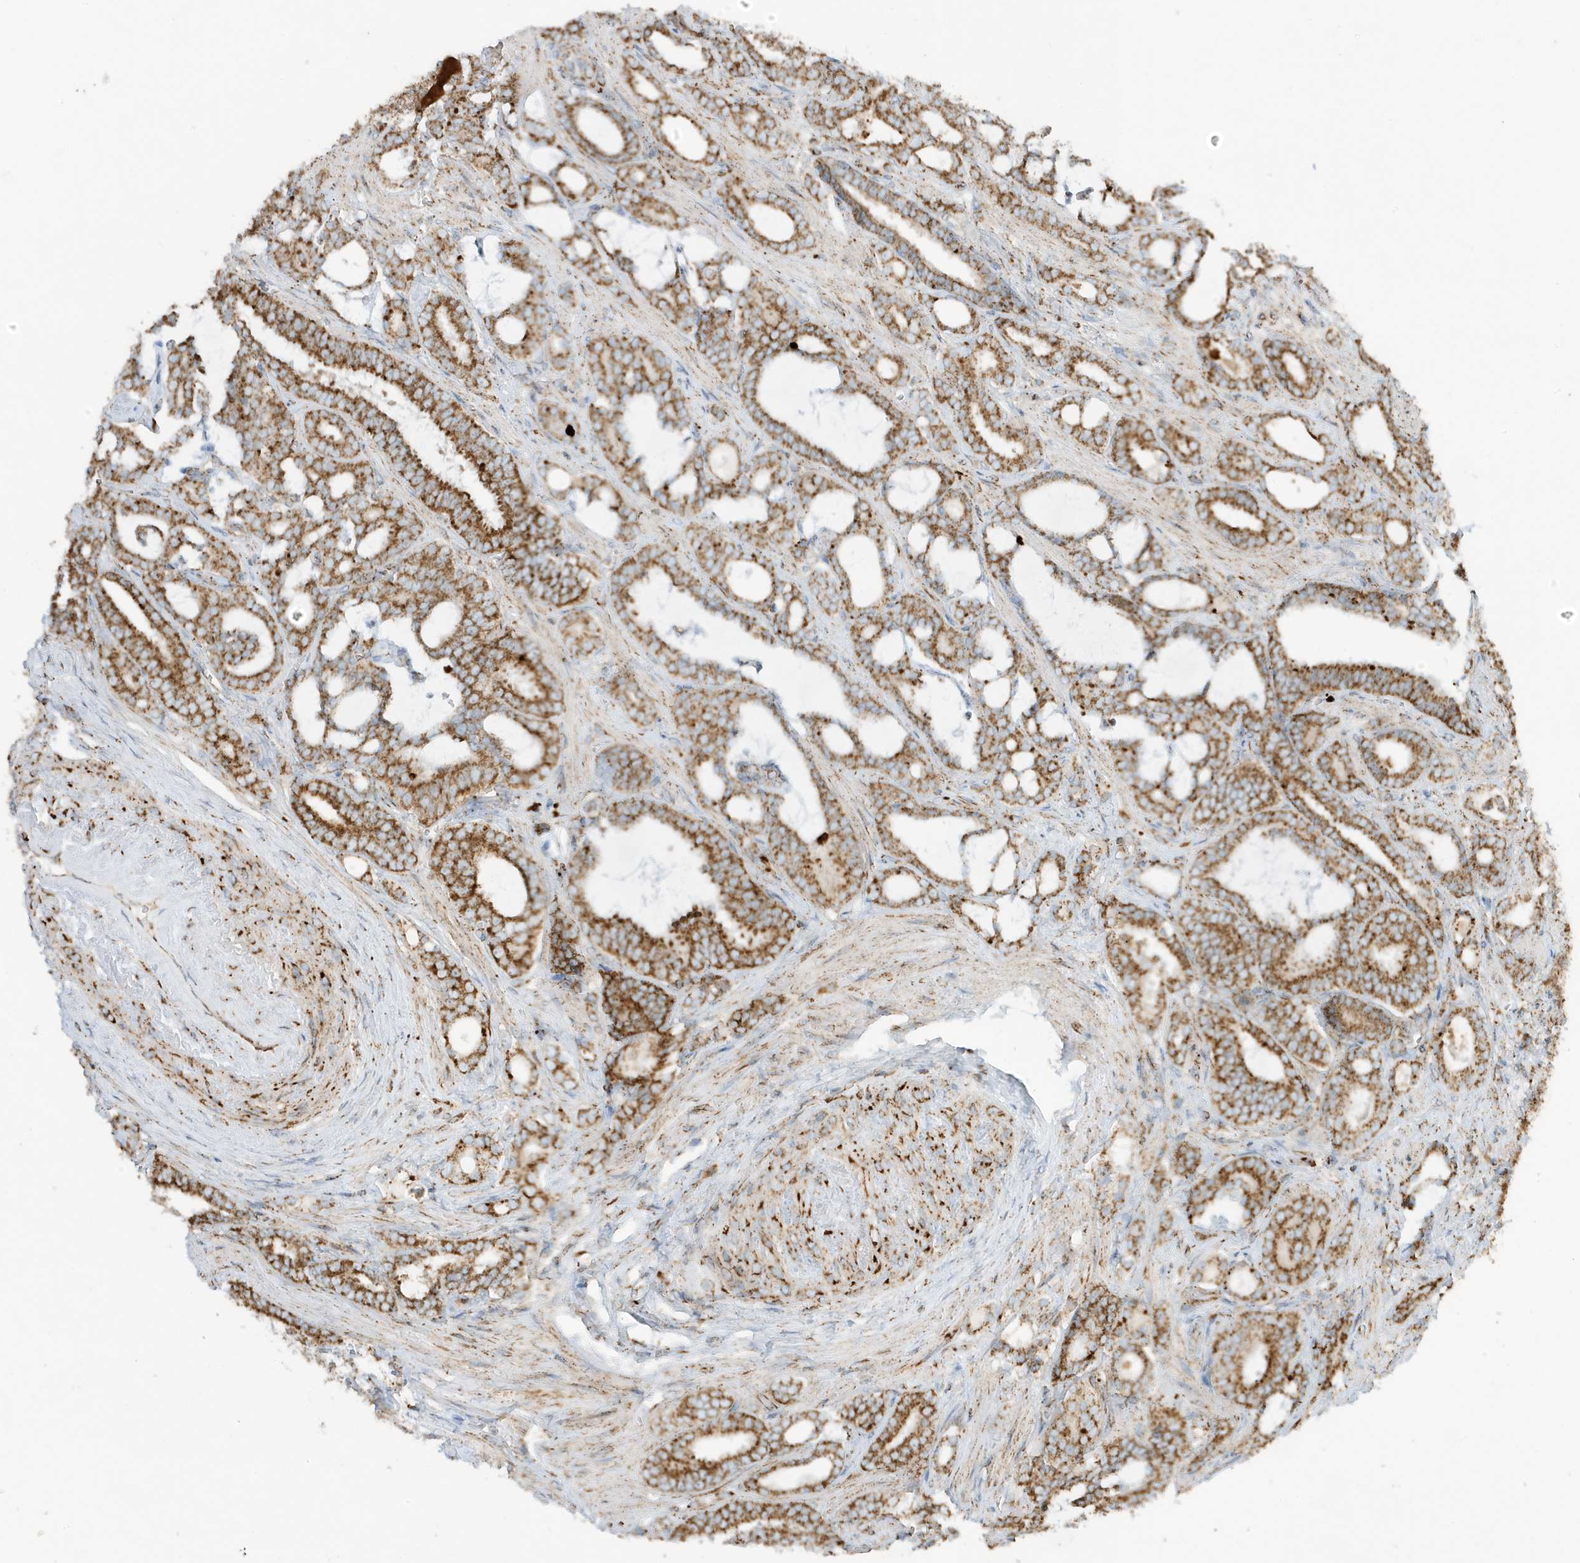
{"staining": {"intensity": "strong", "quantity": ">75%", "location": "cytoplasmic/membranous"}, "tissue": "prostate cancer", "cell_type": "Tumor cells", "image_type": "cancer", "snomed": [{"axis": "morphology", "description": "Adenocarcinoma, High grade"}, {"axis": "topography", "description": "Prostate and seminal vesicle, NOS"}], "caption": "About >75% of tumor cells in human prostate cancer (high-grade adenocarcinoma) demonstrate strong cytoplasmic/membranous protein positivity as visualized by brown immunohistochemical staining.", "gene": "ATP5ME", "patient": {"sex": "male", "age": 67}}